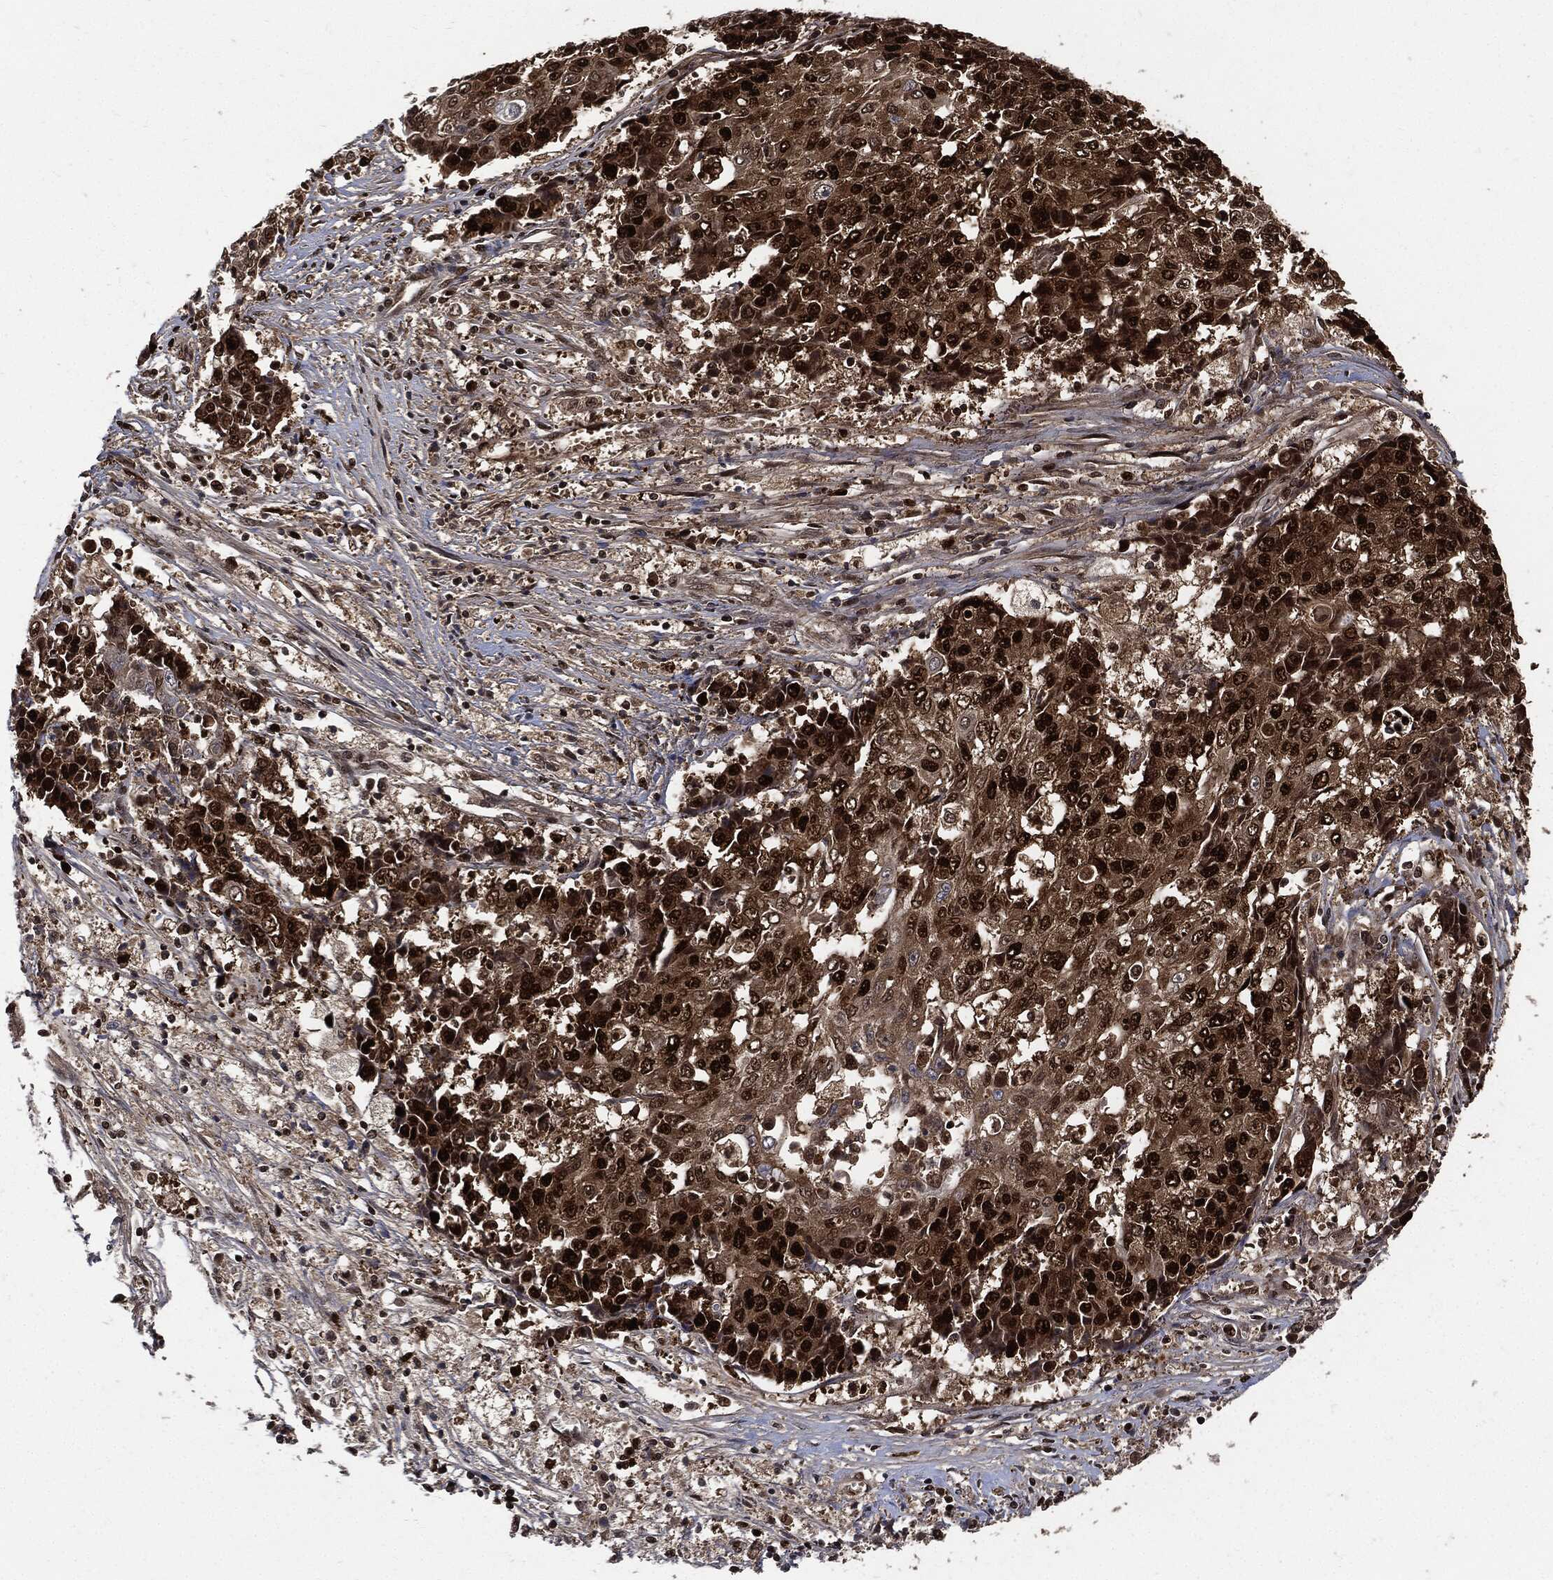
{"staining": {"intensity": "strong", "quantity": ">75%", "location": "nuclear"}, "tissue": "ovarian cancer", "cell_type": "Tumor cells", "image_type": "cancer", "snomed": [{"axis": "morphology", "description": "Carcinoma, endometroid"}, {"axis": "topography", "description": "Ovary"}], "caption": "IHC micrograph of neoplastic tissue: endometroid carcinoma (ovarian) stained using immunohistochemistry reveals high levels of strong protein expression localized specifically in the nuclear of tumor cells, appearing as a nuclear brown color.", "gene": "PCNA", "patient": {"sex": "female", "age": 42}}